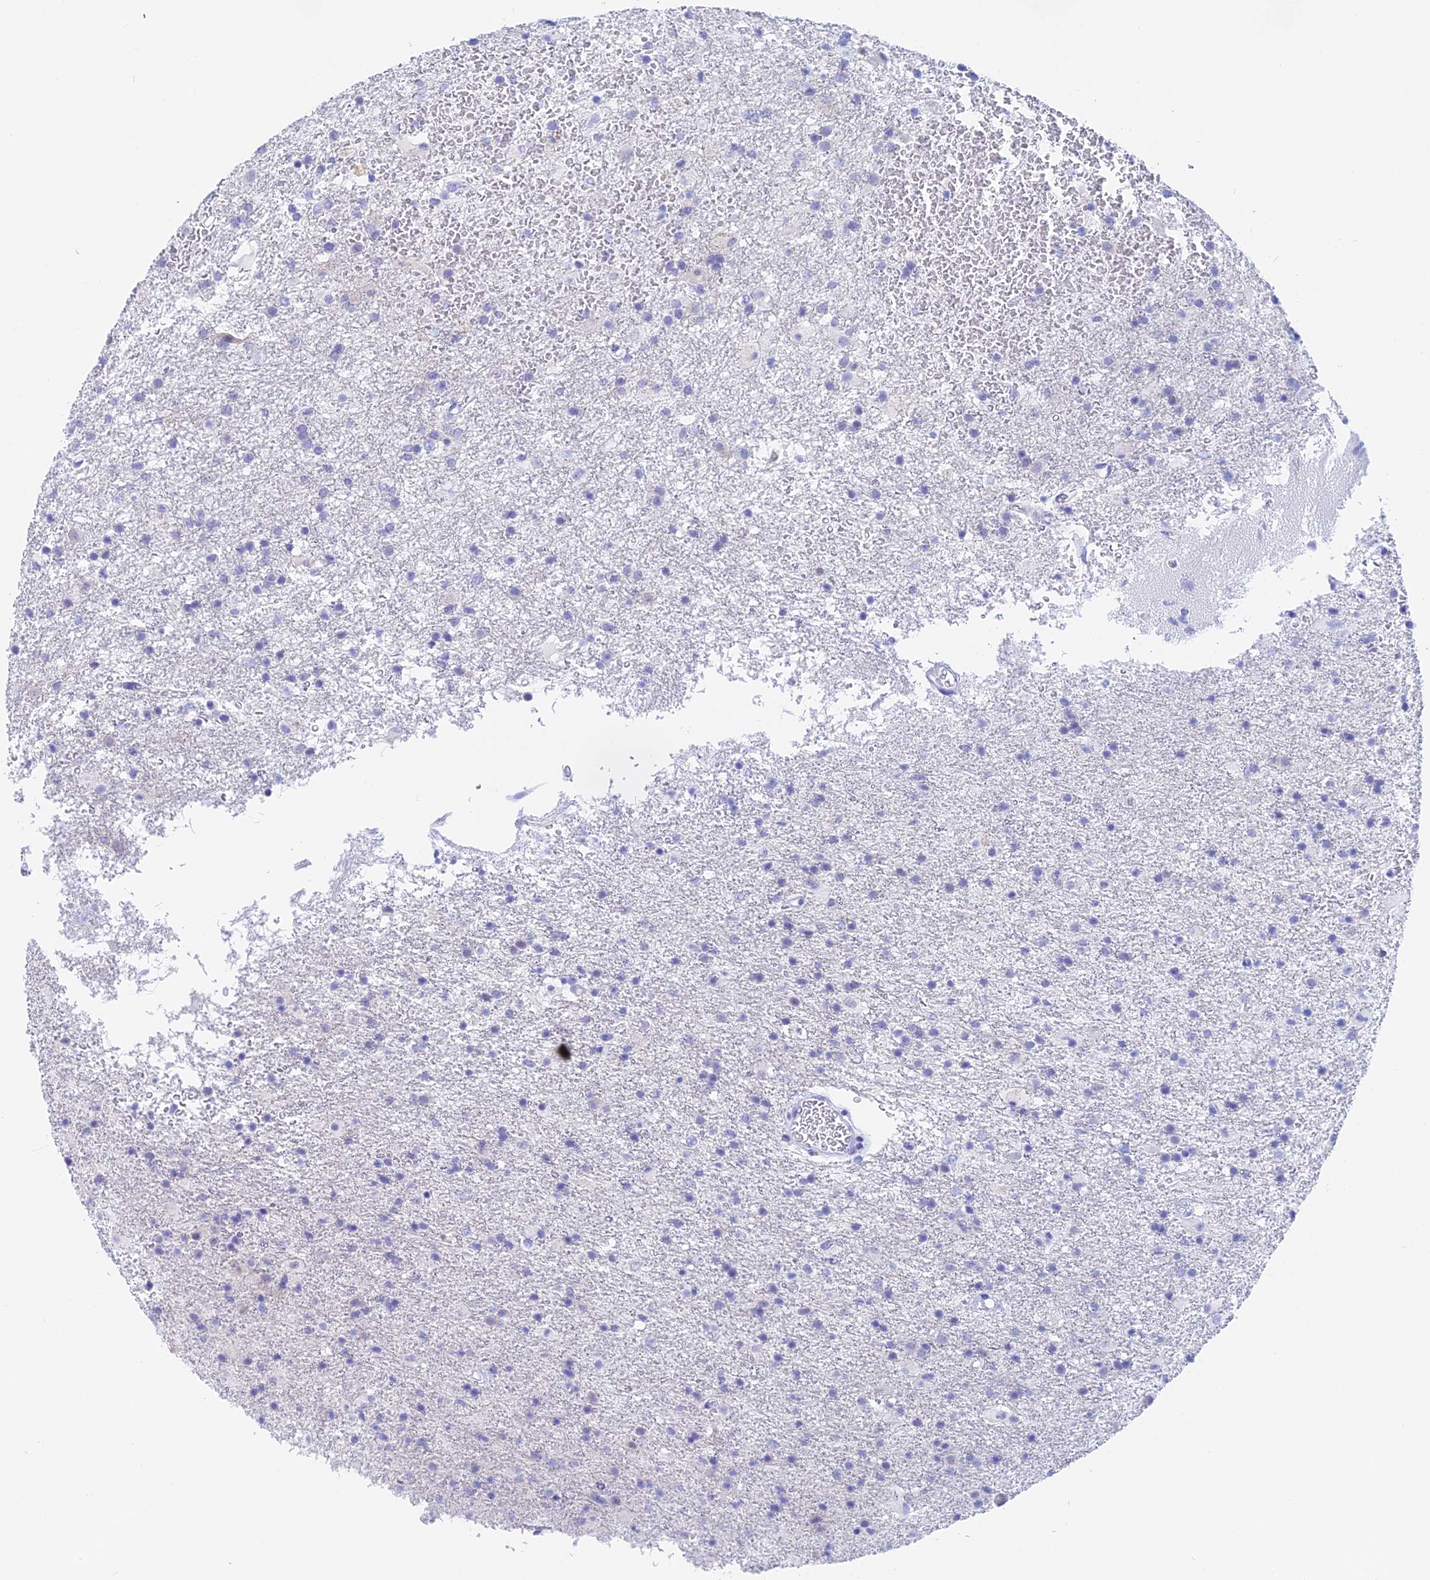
{"staining": {"intensity": "negative", "quantity": "none", "location": "none"}, "tissue": "glioma", "cell_type": "Tumor cells", "image_type": "cancer", "snomed": [{"axis": "morphology", "description": "Glioma, malignant, Low grade"}, {"axis": "topography", "description": "Brain"}], "caption": "Immunohistochemistry of malignant low-grade glioma reveals no positivity in tumor cells.", "gene": "STUB1", "patient": {"sex": "male", "age": 65}}